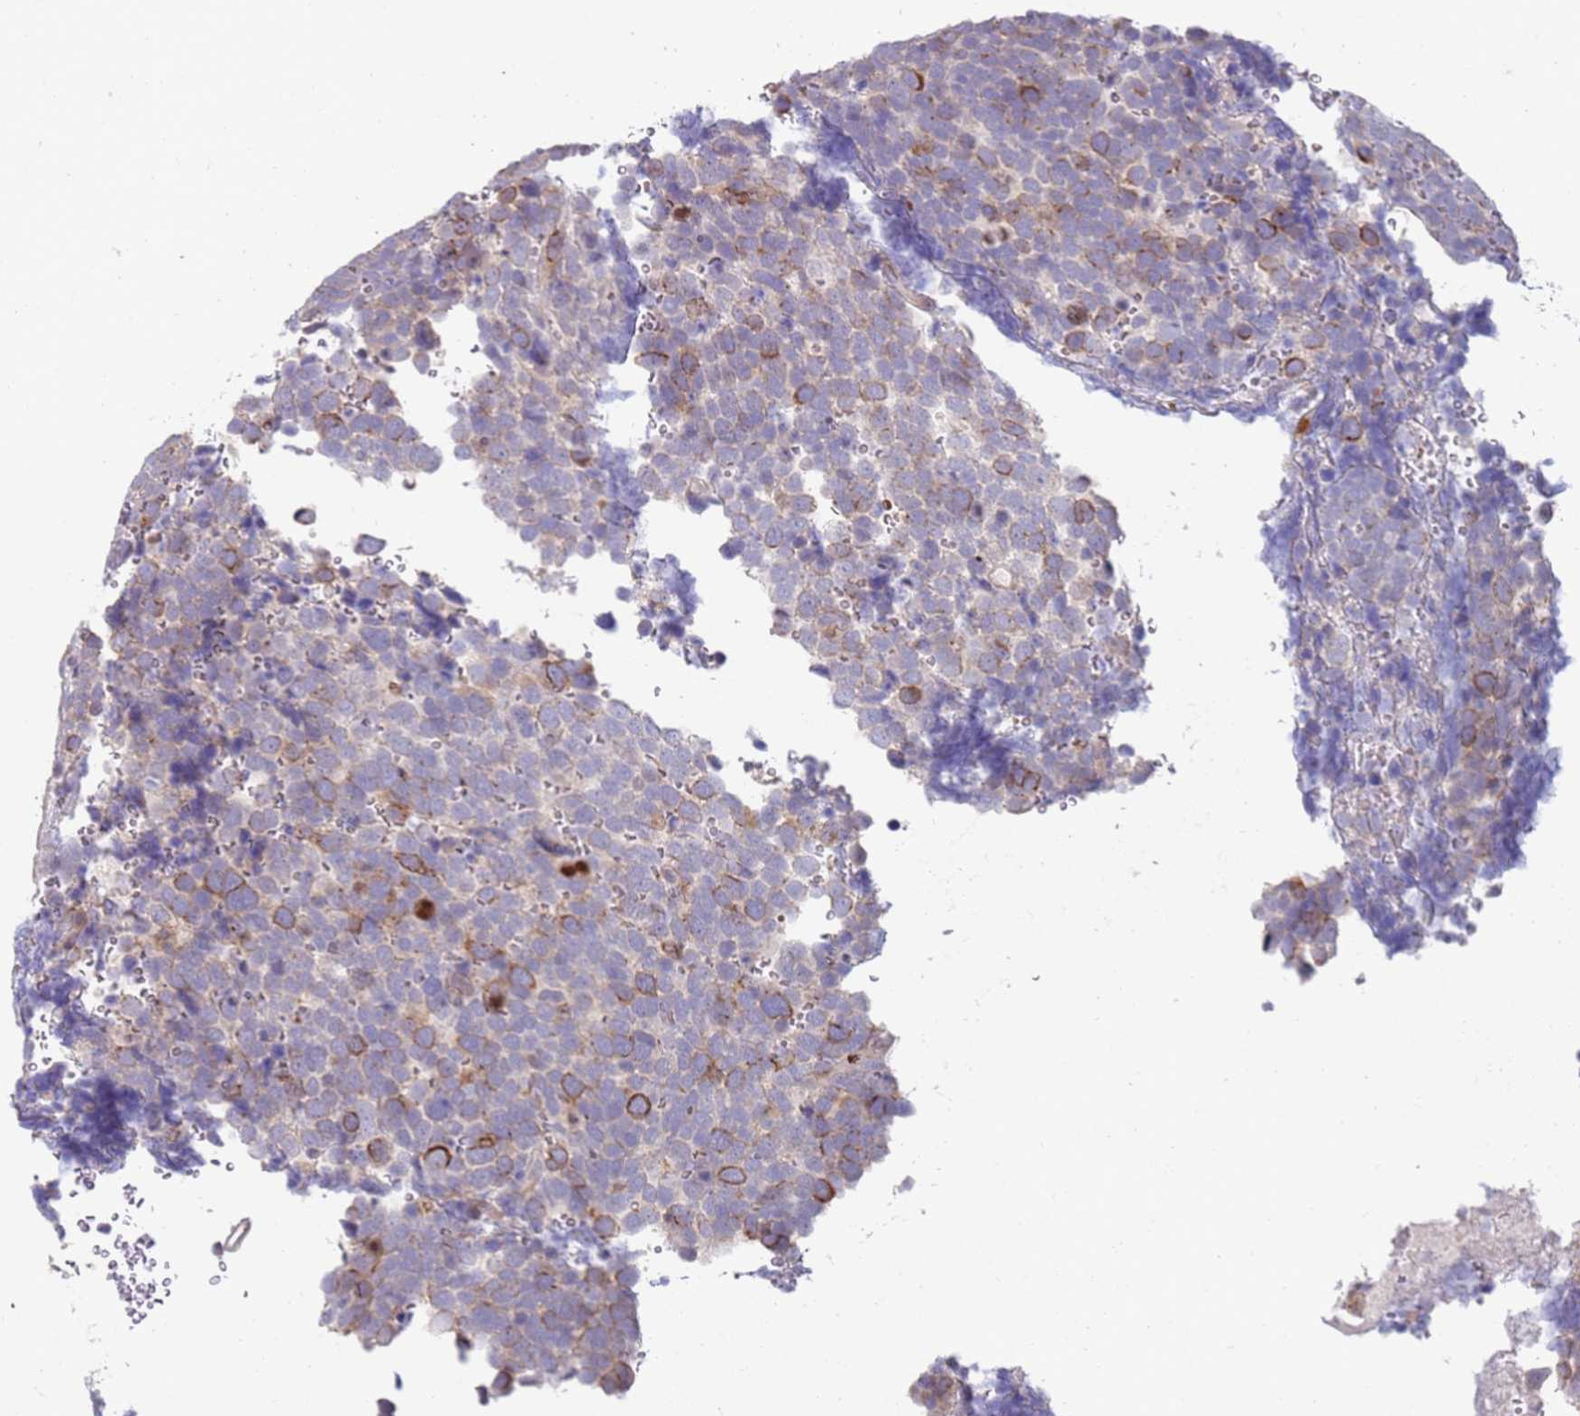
{"staining": {"intensity": "moderate", "quantity": "<25%", "location": "cytoplasmic/membranous"}, "tissue": "urothelial cancer", "cell_type": "Tumor cells", "image_type": "cancer", "snomed": [{"axis": "morphology", "description": "Urothelial carcinoma, High grade"}, {"axis": "topography", "description": "Urinary bladder"}], "caption": "Immunohistochemical staining of human high-grade urothelial carcinoma demonstrates low levels of moderate cytoplasmic/membranous expression in about <25% of tumor cells.", "gene": "NMUR2", "patient": {"sex": "female", "age": 82}}